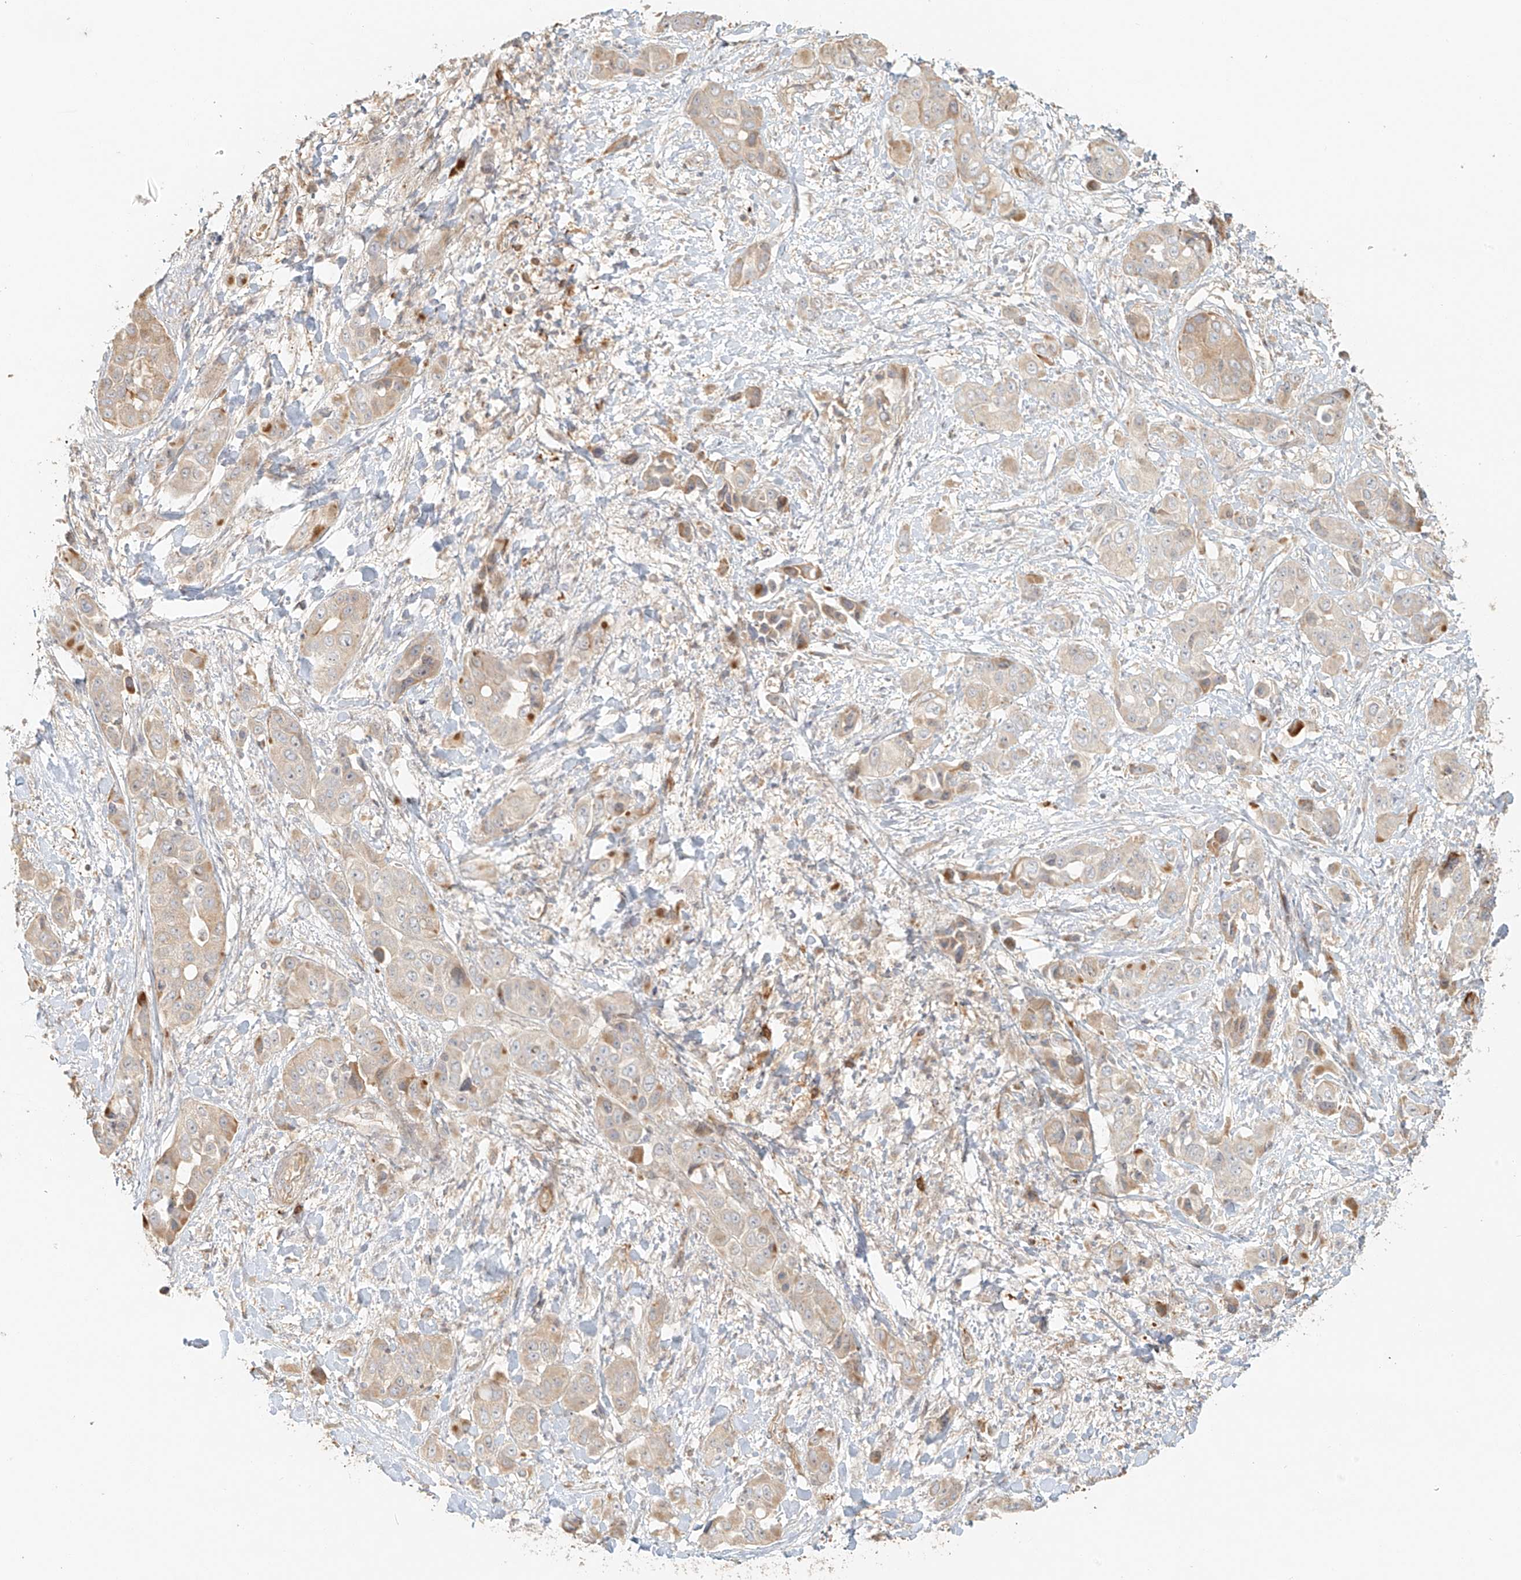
{"staining": {"intensity": "weak", "quantity": "<25%", "location": "cytoplasmic/membranous"}, "tissue": "liver cancer", "cell_type": "Tumor cells", "image_type": "cancer", "snomed": [{"axis": "morphology", "description": "Cholangiocarcinoma"}, {"axis": "topography", "description": "Liver"}], "caption": "DAB immunohistochemical staining of human cholangiocarcinoma (liver) shows no significant positivity in tumor cells.", "gene": "MIPEP", "patient": {"sex": "female", "age": 52}}